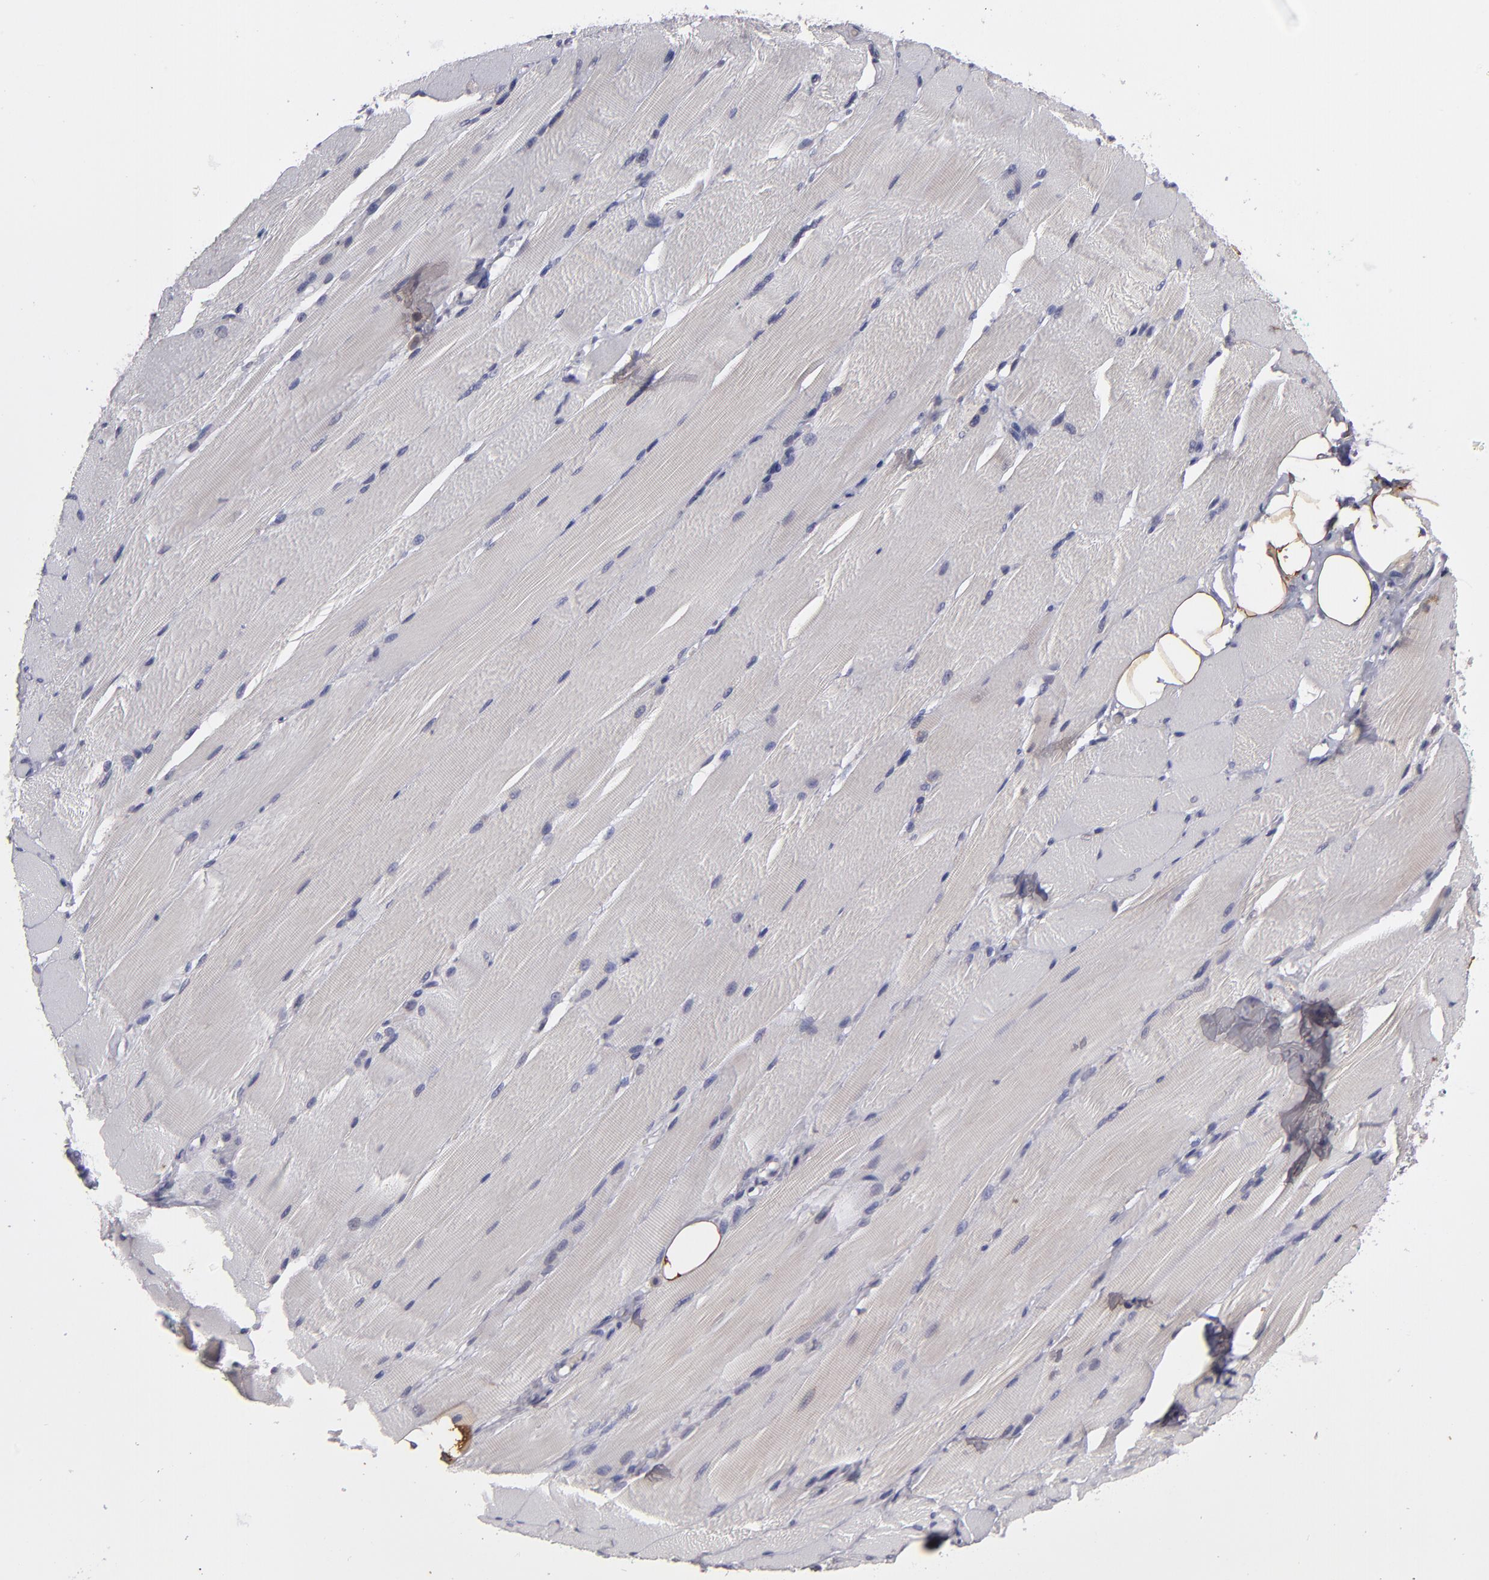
{"staining": {"intensity": "weak", "quantity": "25%-75%", "location": "cytoplasmic/membranous"}, "tissue": "skeletal muscle", "cell_type": "Myocytes", "image_type": "normal", "snomed": [{"axis": "morphology", "description": "Normal tissue, NOS"}, {"axis": "topography", "description": "Skeletal muscle"}, {"axis": "topography", "description": "Peripheral nerve tissue"}], "caption": "The histopathology image displays immunohistochemical staining of benign skeletal muscle. There is weak cytoplasmic/membranous staining is identified in about 25%-75% of myocytes.", "gene": "IL12A", "patient": {"sex": "female", "age": 84}}